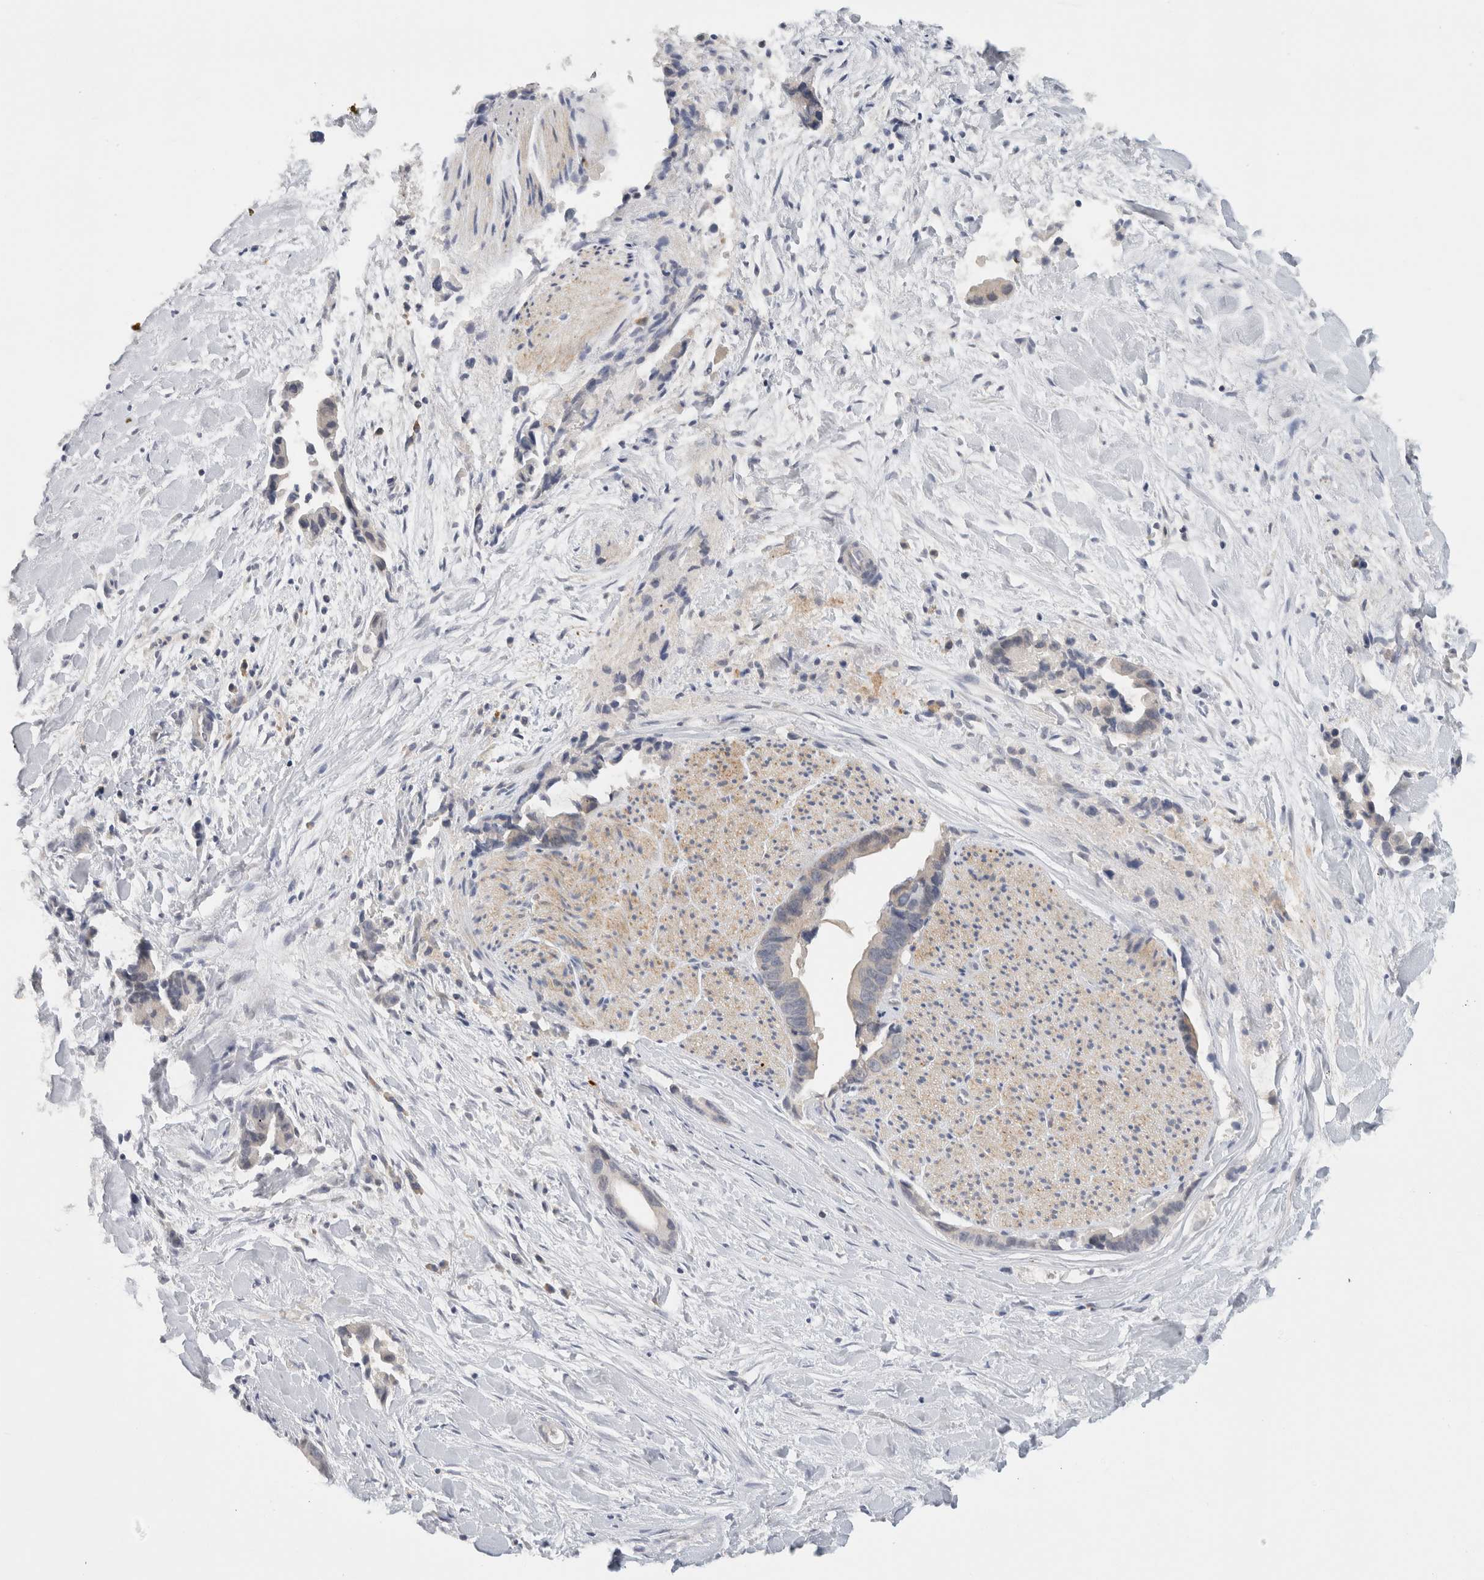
{"staining": {"intensity": "negative", "quantity": "none", "location": "none"}, "tissue": "liver cancer", "cell_type": "Tumor cells", "image_type": "cancer", "snomed": [{"axis": "morphology", "description": "Cholangiocarcinoma"}, {"axis": "topography", "description": "Liver"}], "caption": "Human cholangiocarcinoma (liver) stained for a protein using immunohistochemistry (IHC) displays no staining in tumor cells.", "gene": "CHRM4", "patient": {"sex": "female", "age": 55}}